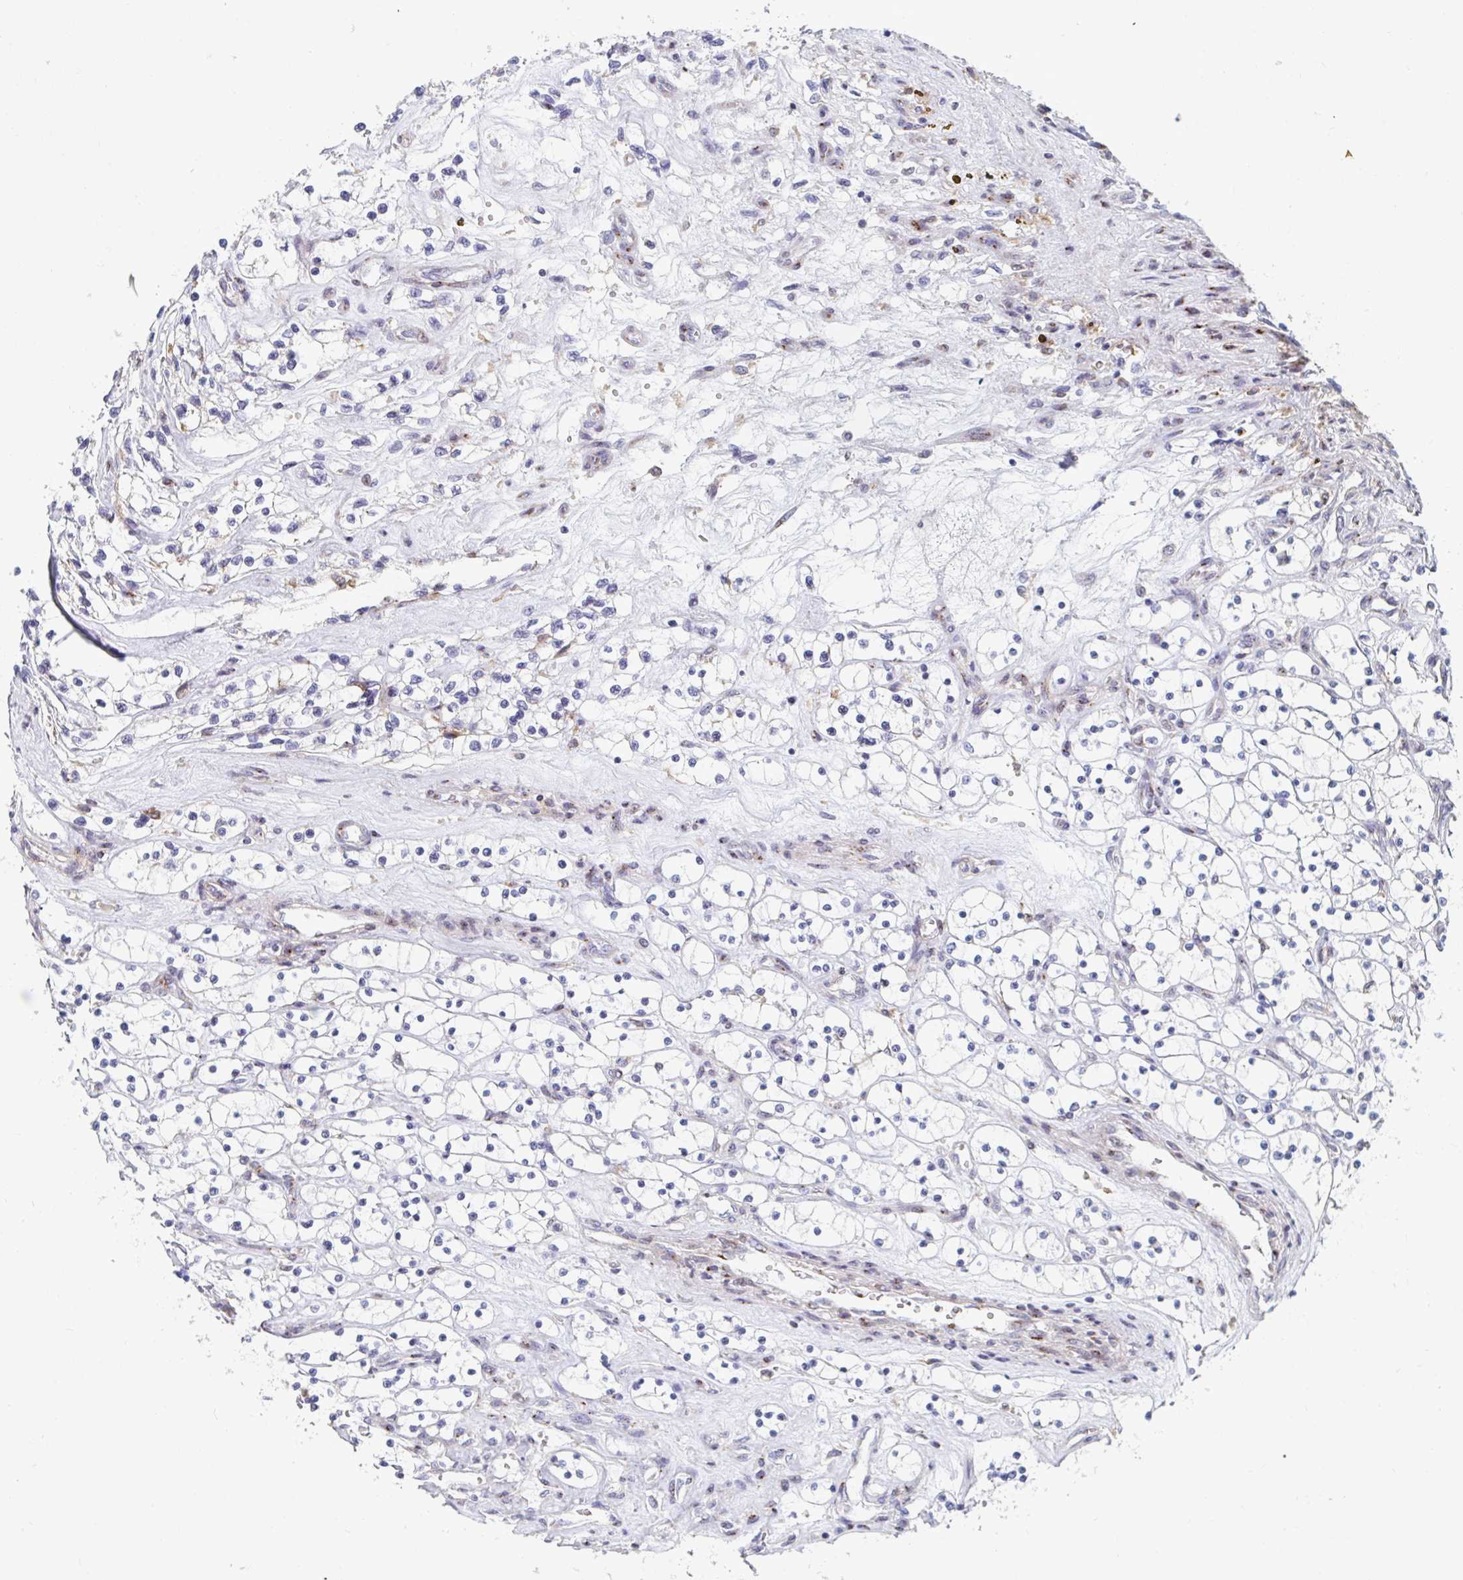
{"staining": {"intensity": "negative", "quantity": "none", "location": "none"}, "tissue": "renal cancer", "cell_type": "Tumor cells", "image_type": "cancer", "snomed": [{"axis": "morphology", "description": "Adenocarcinoma, NOS"}, {"axis": "topography", "description": "Kidney"}], "caption": "A high-resolution micrograph shows immunohistochemistry (IHC) staining of adenocarcinoma (renal), which reveals no significant positivity in tumor cells. The staining was performed using DAB (3,3'-diaminobenzidine) to visualize the protein expression in brown, while the nuclei were stained in blue with hematoxylin (Magnification: 20x).", "gene": "PSMG1", "patient": {"sex": "female", "age": 69}}